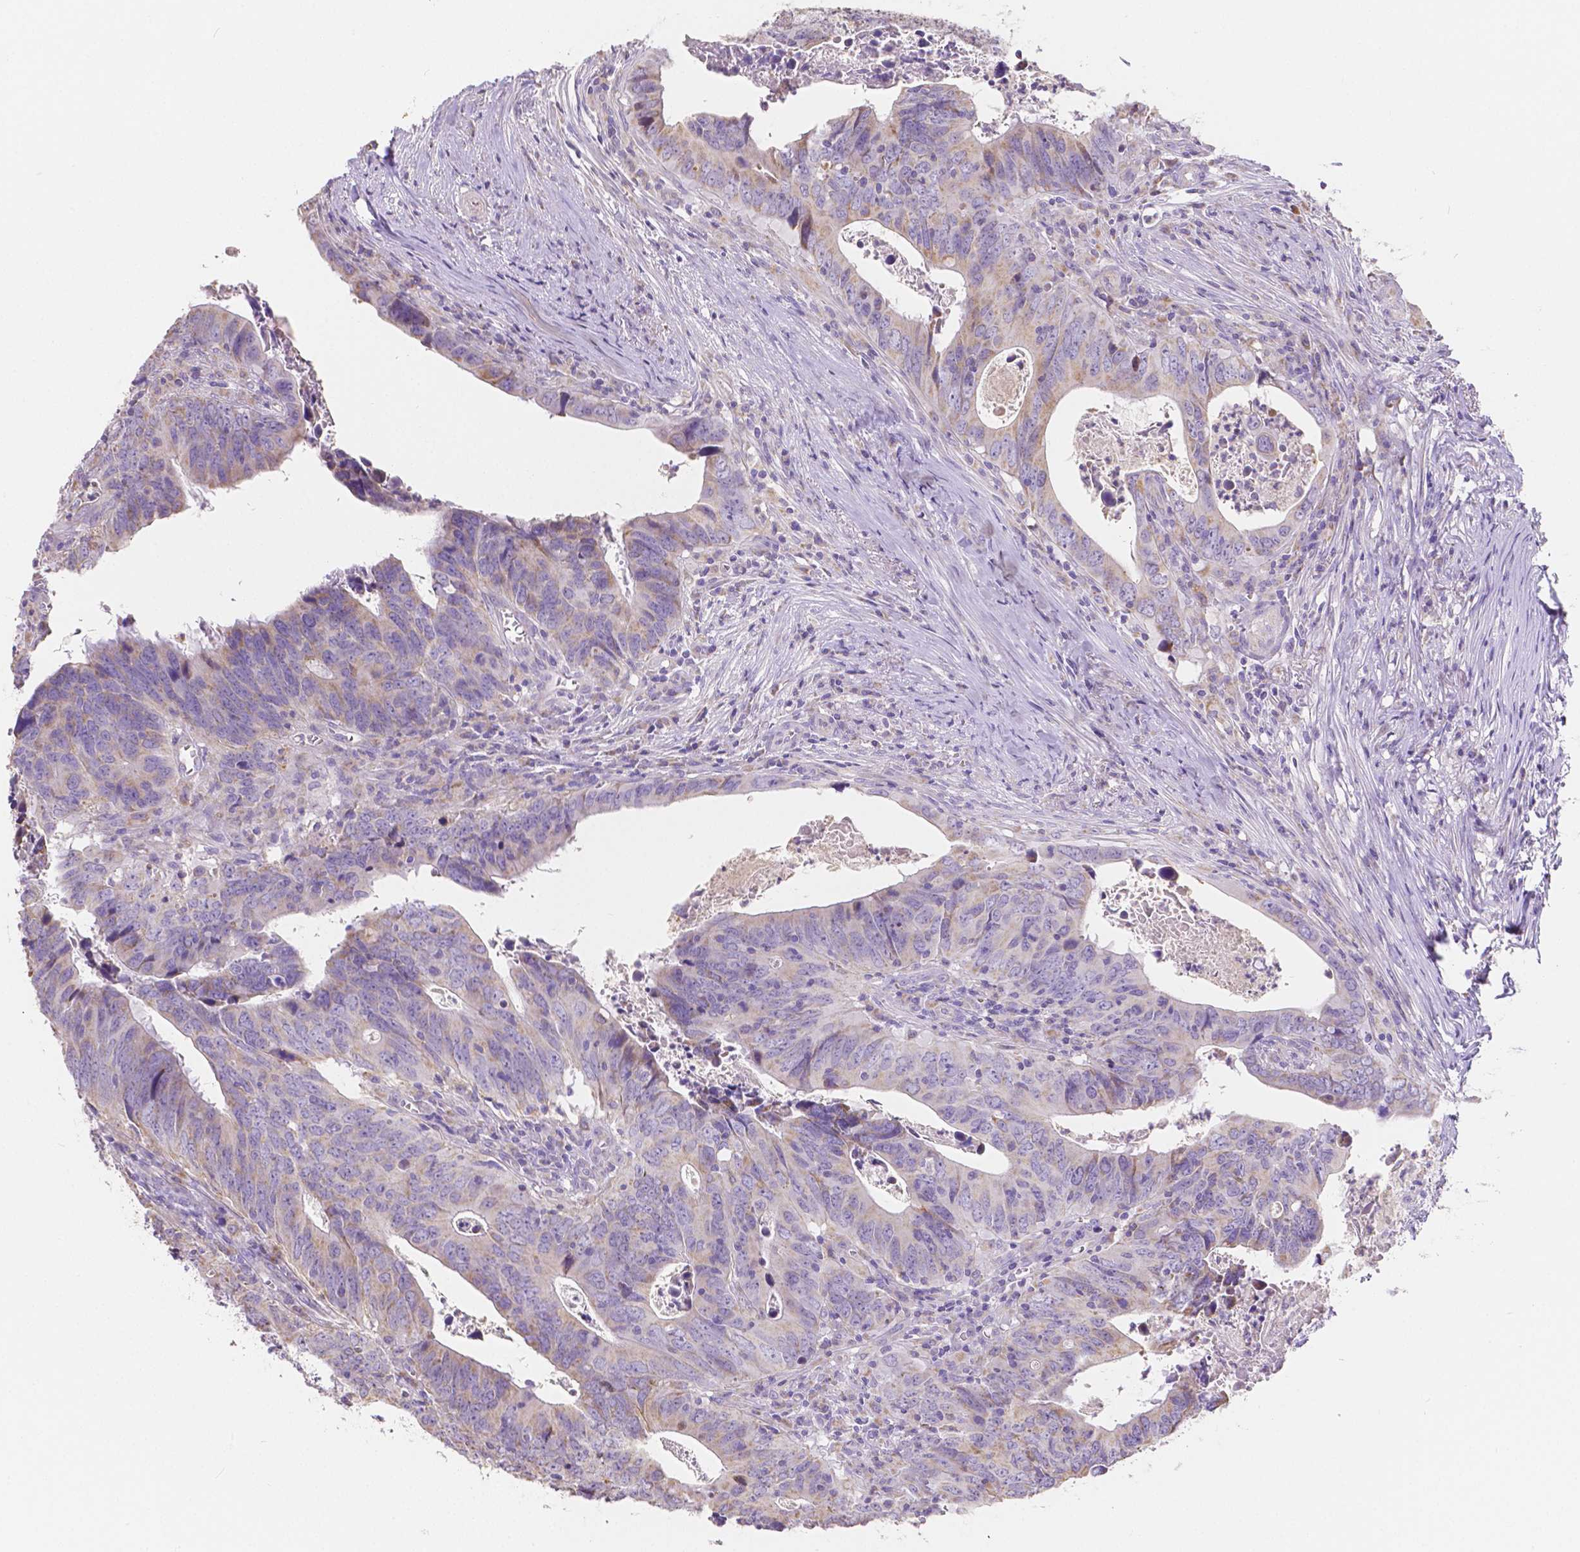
{"staining": {"intensity": "weak", "quantity": "25%-75%", "location": "cytoplasmic/membranous"}, "tissue": "colorectal cancer", "cell_type": "Tumor cells", "image_type": "cancer", "snomed": [{"axis": "morphology", "description": "Adenocarcinoma, NOS"}, {"axis": "topography", "description": "Colon"}], "caption": "Immunohistochemical staining of human colorectal cancer (adenocarcinoma) shows weak cytoplasmic/membranous protein positivity in approximately 25%-75% of tumor cells.", "gene": "TMEM130", "patient": {"sex": "female", "age": 82}}